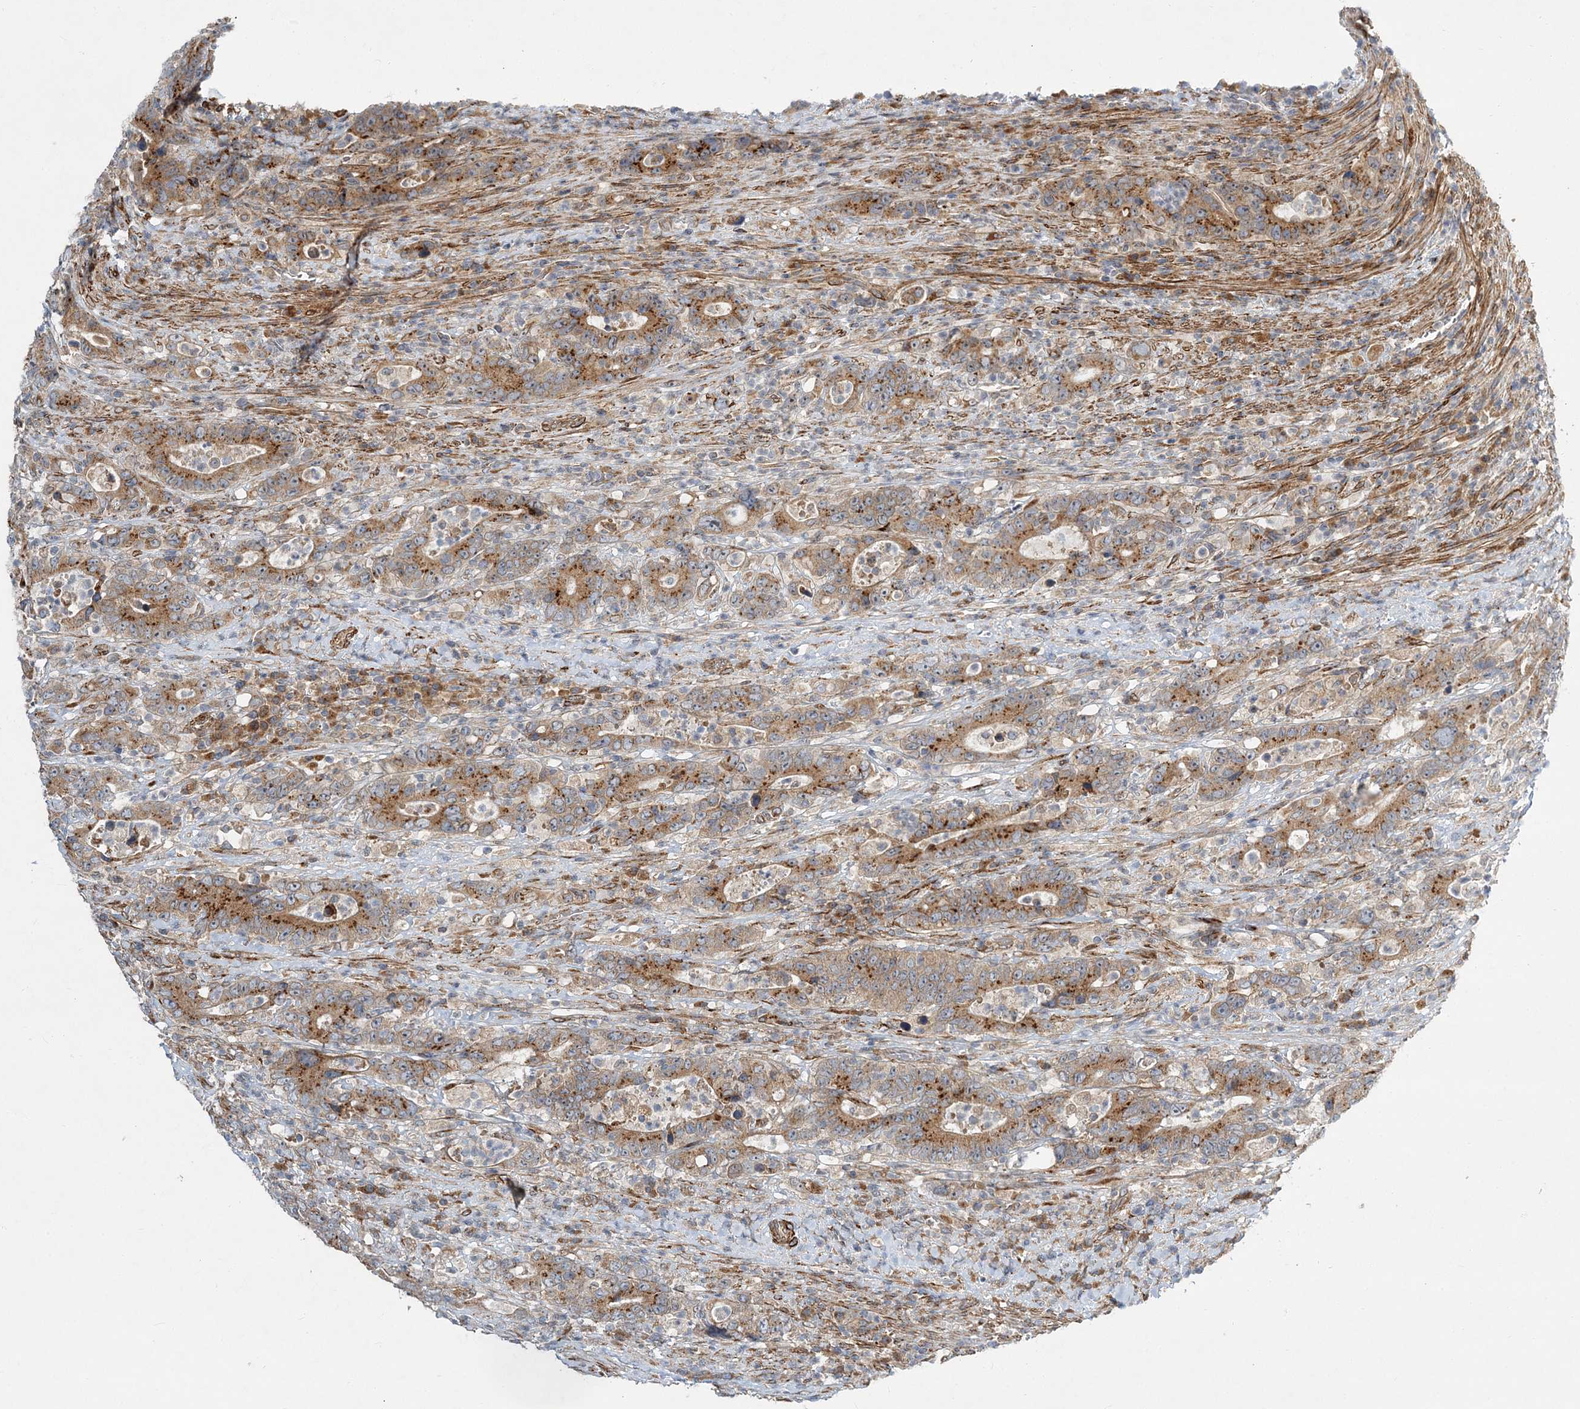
{"staining": {"intensity": "strong", "quantity": ">75%", "location": "cytoplasmic/membranous"}, "tissue": "colorectal cancer", "cell_type": "Tumor cells", "image_type": "cancer", "snomed": [{"axis": "morphology", "description": "Adenocarcinoma, NOS"}, {"axis": "topography", "description": "Colon"}], "caption": "An immunohistochemistry (IHC) histopathology image of tumor tissue is shown. Protein staining in brown highlights strong cytoplasmic/membranous positivity in colorectal cancer within tumor cells.", "gene": "NBAS", "patient": {"sex": "female", "age": 75}}